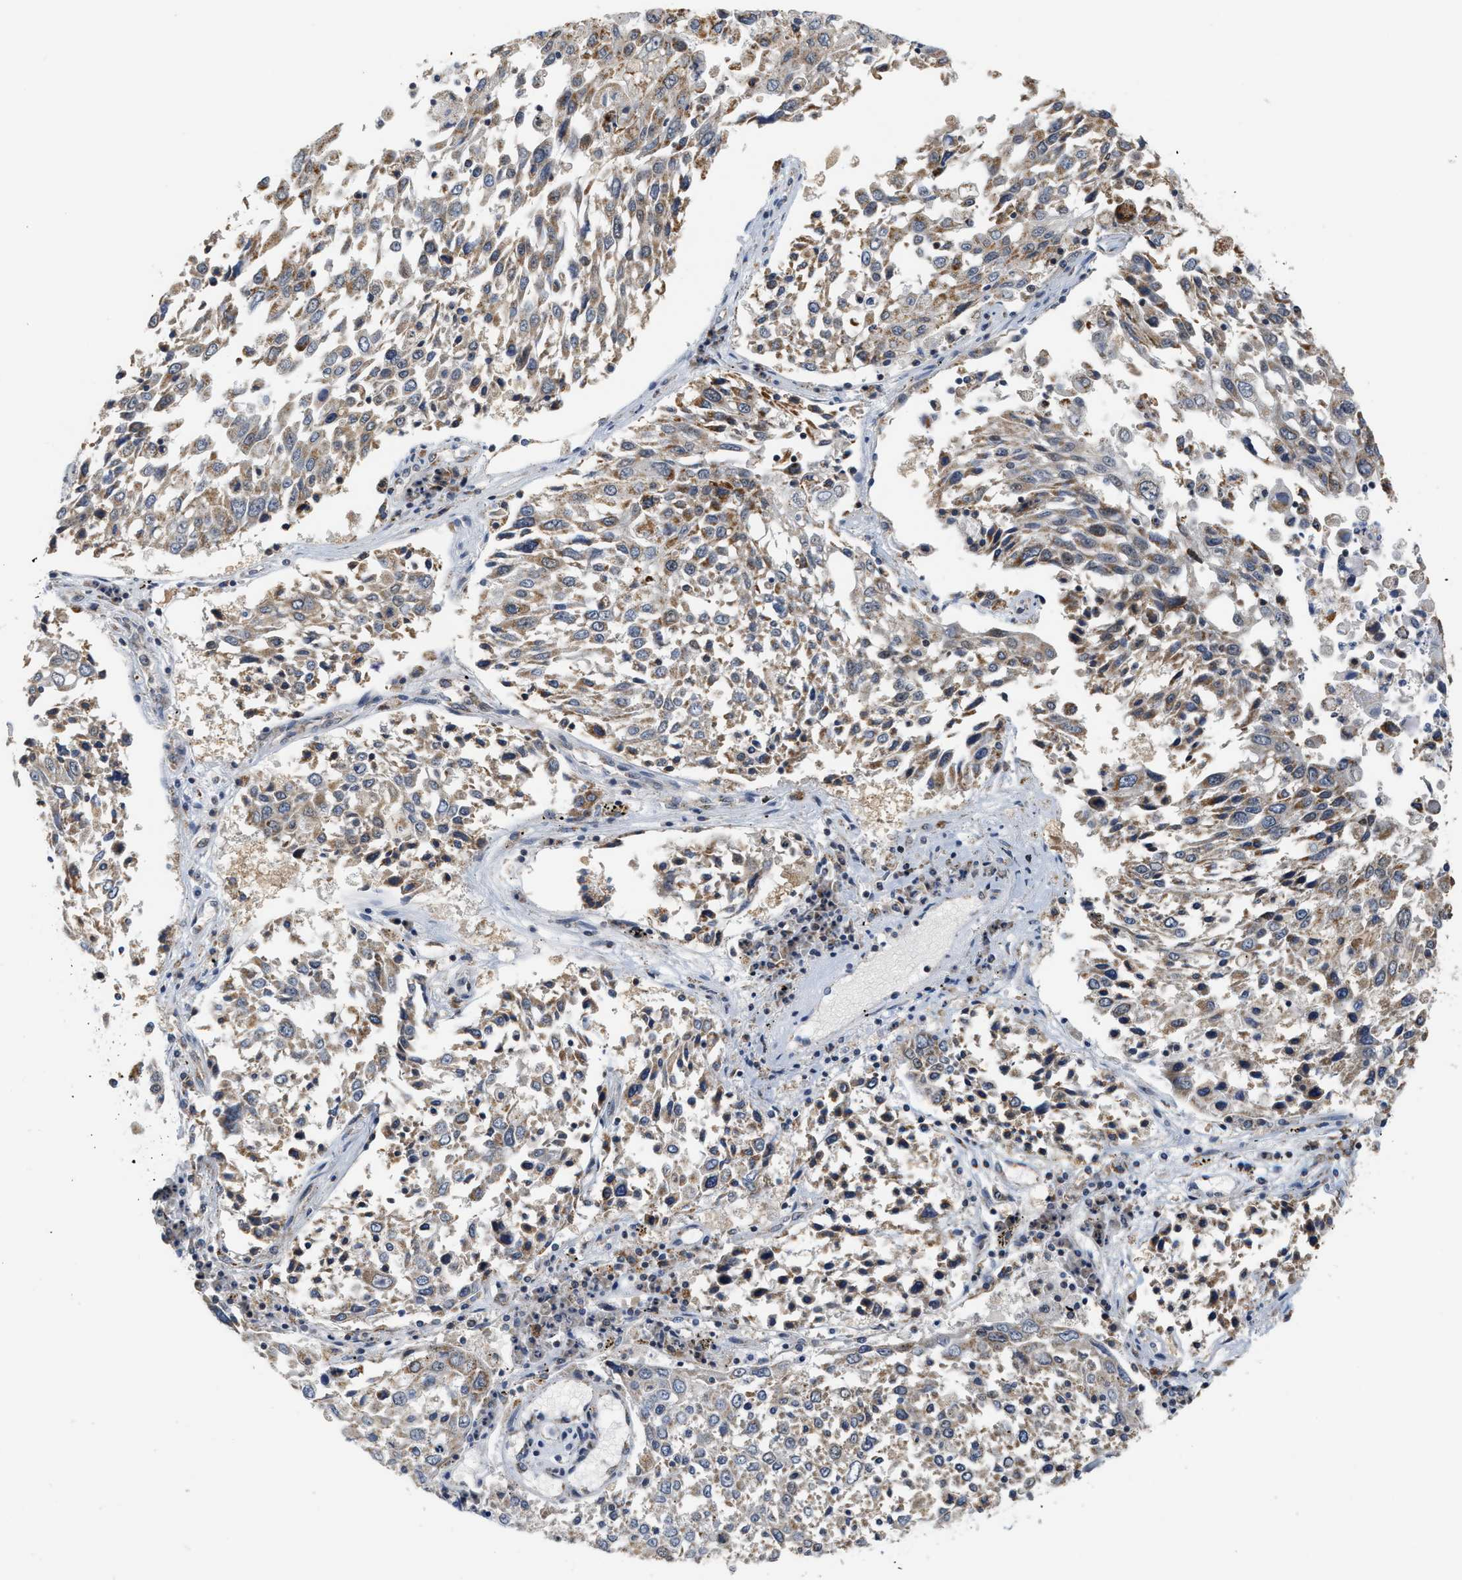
{"staining": {"intensity": "weak", "quantity": ">75%", "location": "cytoplasmic/membranous"}, "tissue": "lung cancer", "cell_type": "Tumor cells", "image_type": "cancer", "snomed": [{"axis": "morphology", "description": "Squamous cell carcinoma, NOS"}, {"axis": "topography", "description": "Lung"}], "caption": "Weak cytoplasmic/membranous positivity is seen in about >75% of tumor cells in lung squamous cell carcinoma.", "gene": "GIGYF1", "patient": {"sex": "male", "age": 65}}